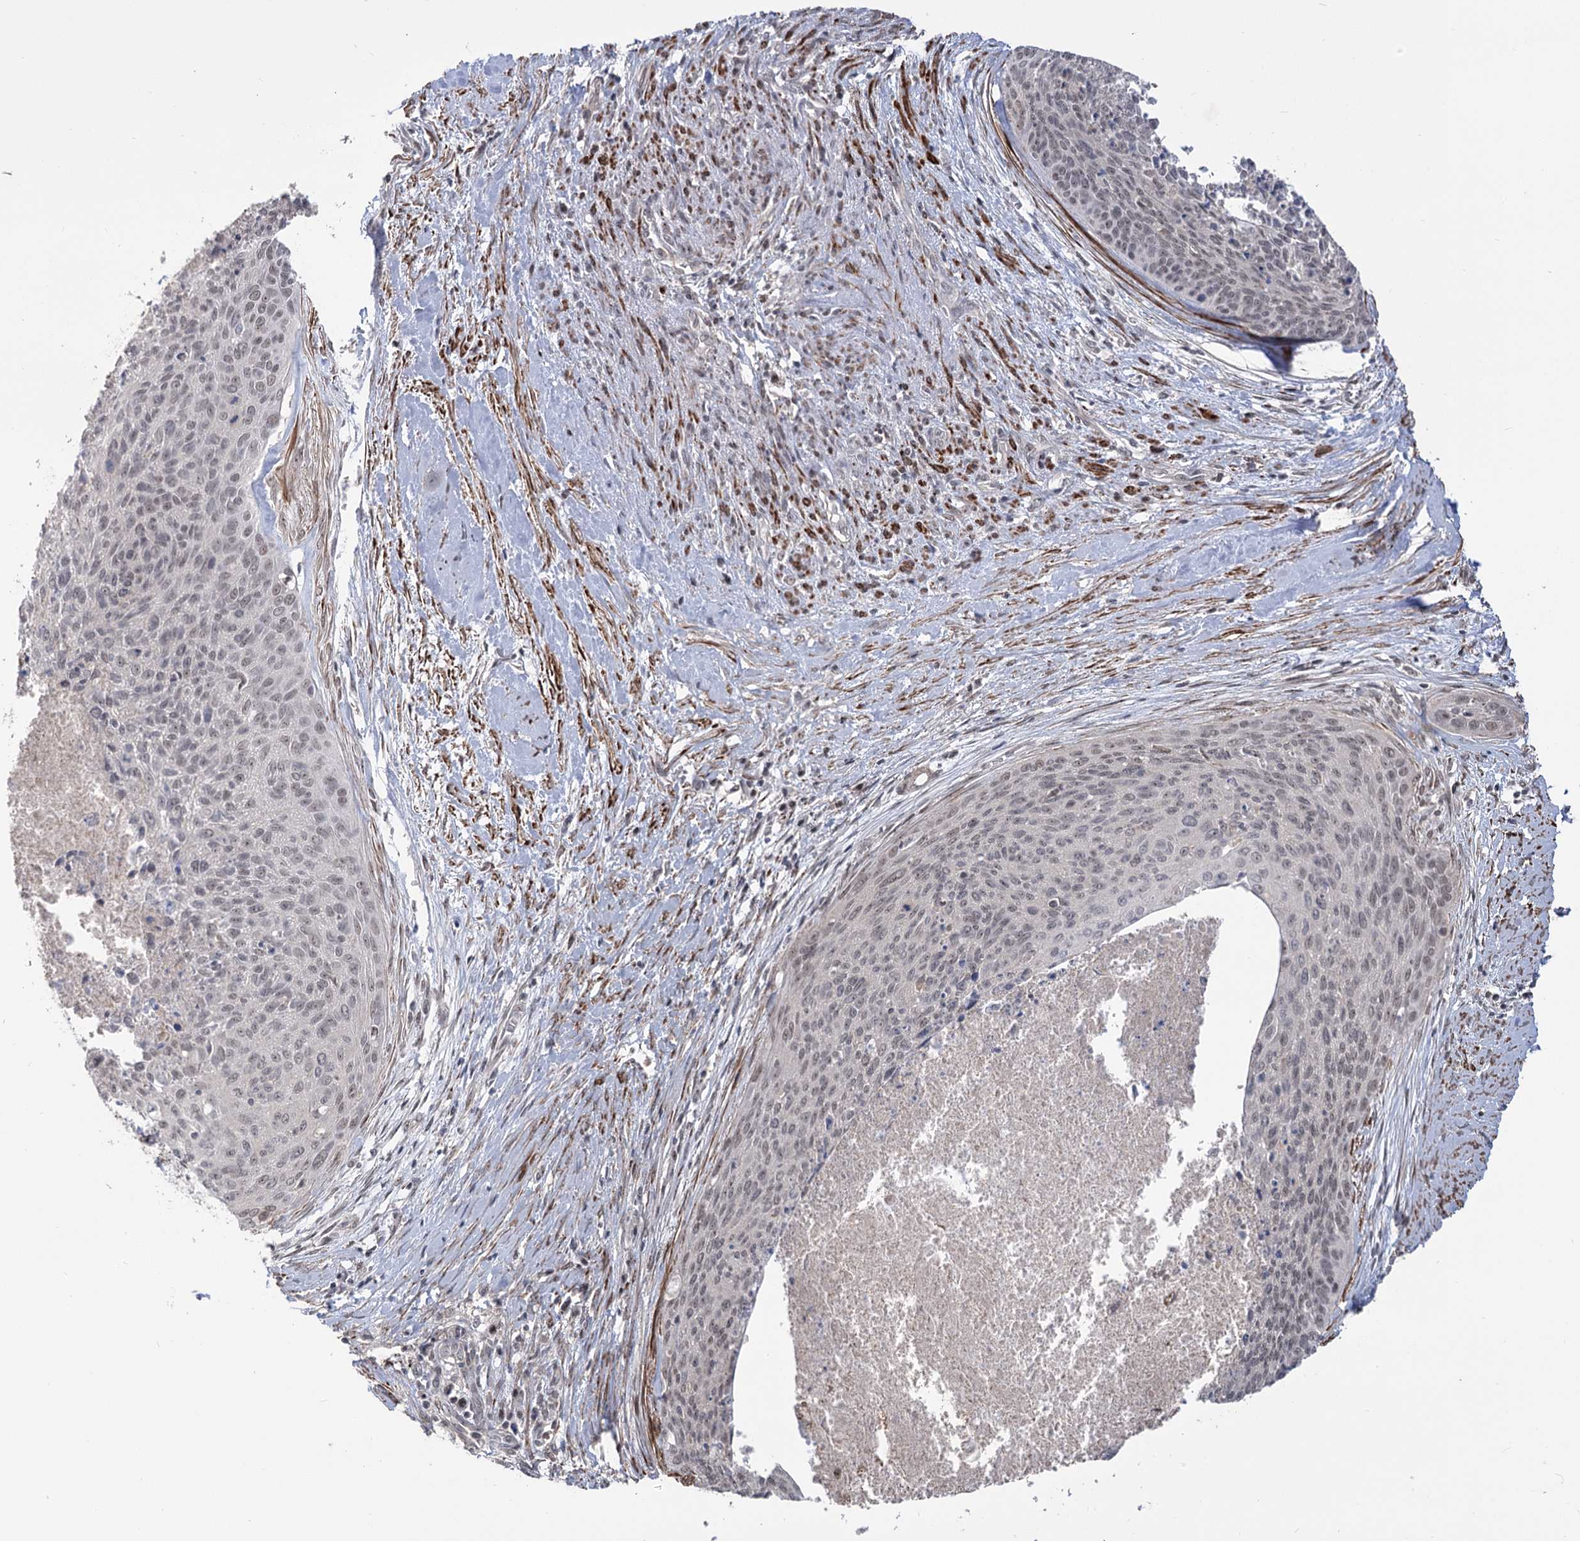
{"staining": {"intensity": "negative", "quantity": "none", "location": "none"}, "tissue": "cervical cancer", "cell_type": "Tumor cells", "image_type": "cancer", "snomed": [{"axis": "morphology", "description": "Squamous cell carcinoma, NOS"}, {"axis": "topography", "description": "Cervix"}], "caption": "DAB immunohistochemical staining of squamous cell carcinoma (cervical) shows no significant expression in tumor cells.", "gene": "ZSCAN23", "patient": {"sex": "female", "age": 55}}